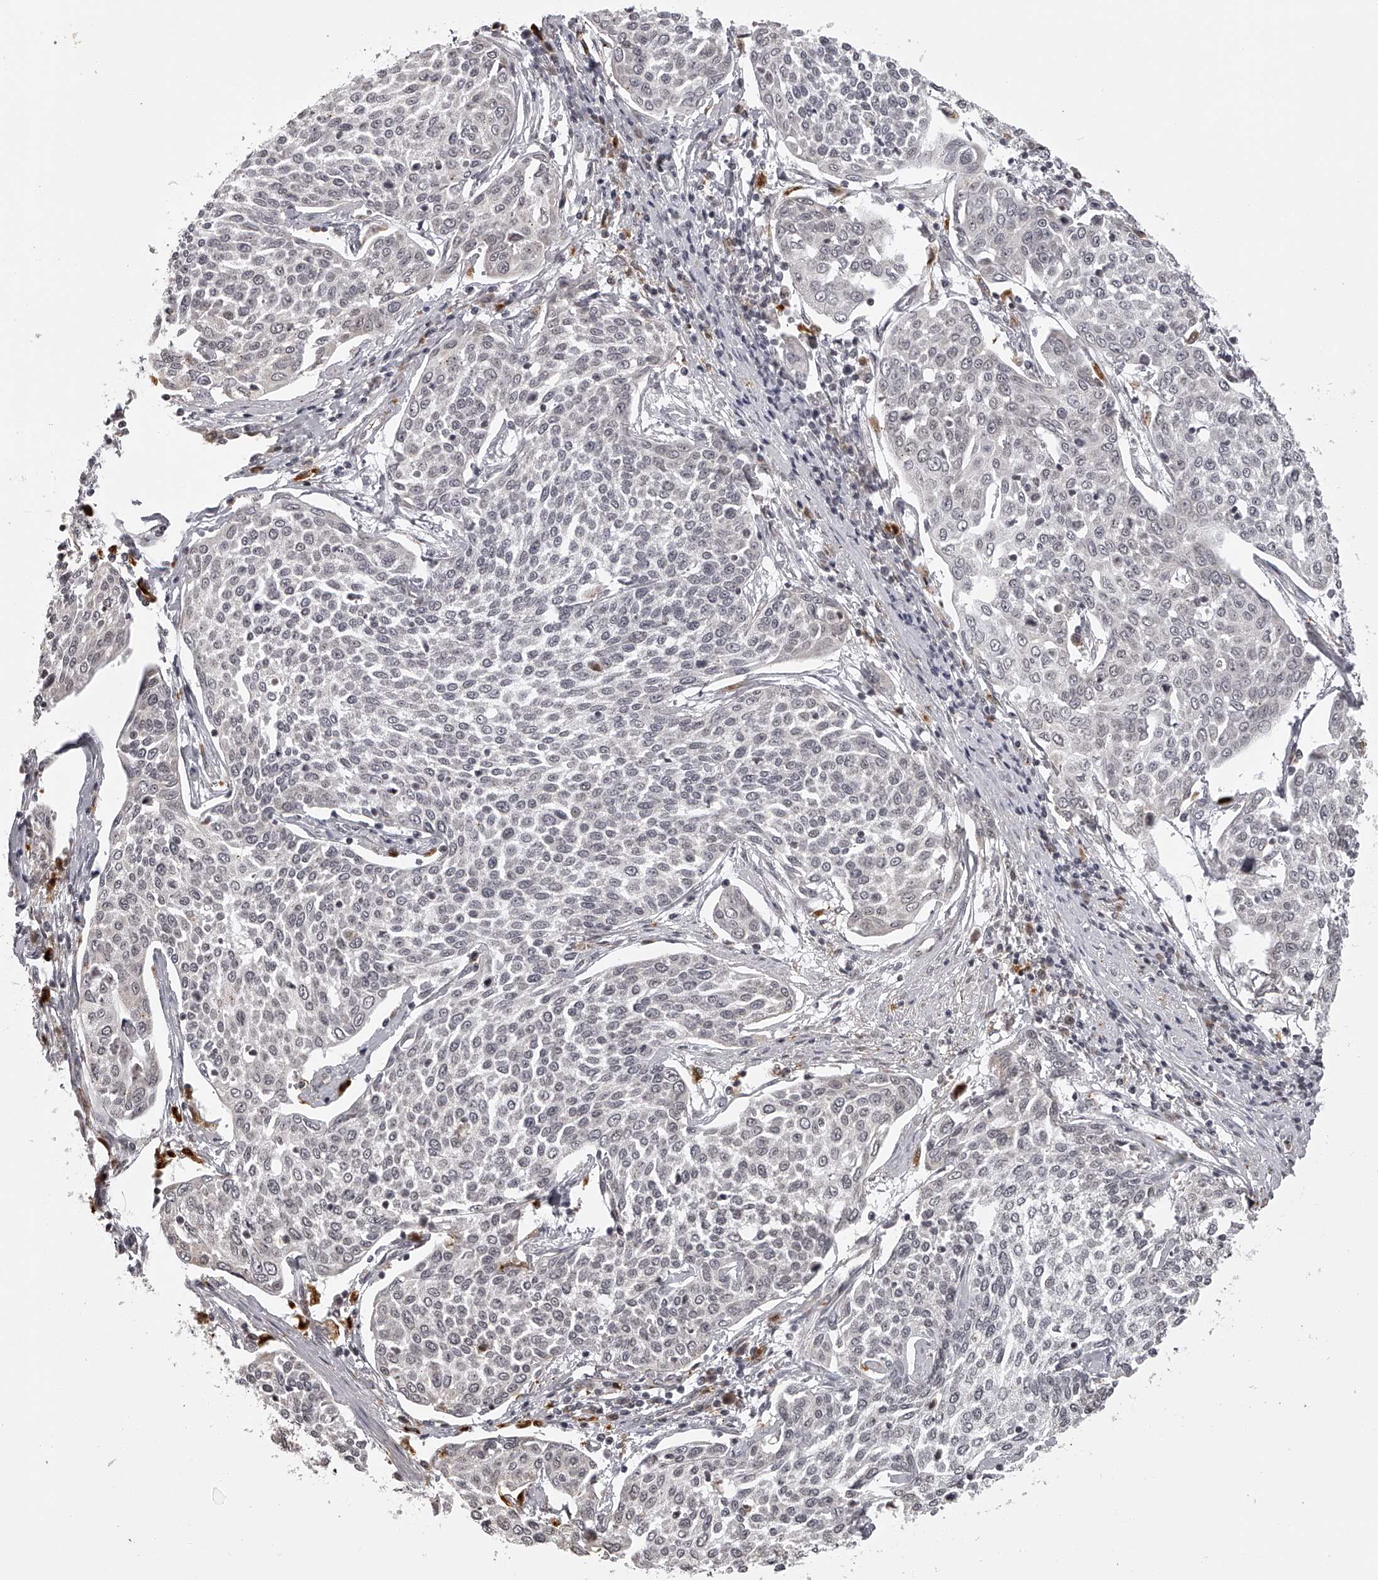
{"staining": {"intensity": "negative", "quantity": "none", "location": "none"}, "tissue": "cervical cancer", "cell_type": "Tumor cells", "image_type": "cancer", "snomed": [{"axis": "morphology", "description": "Squamous cell carcinoma, NOS"}, {"axis": "topography", "description": "Cervix"}], "caption": "Immunohistochemistry (IHC) of cervical squamous cell carcinoma shows no expression in tumor cells.", "gene": "ODF2L", "patient": {"sex": "female", "age": 34}}